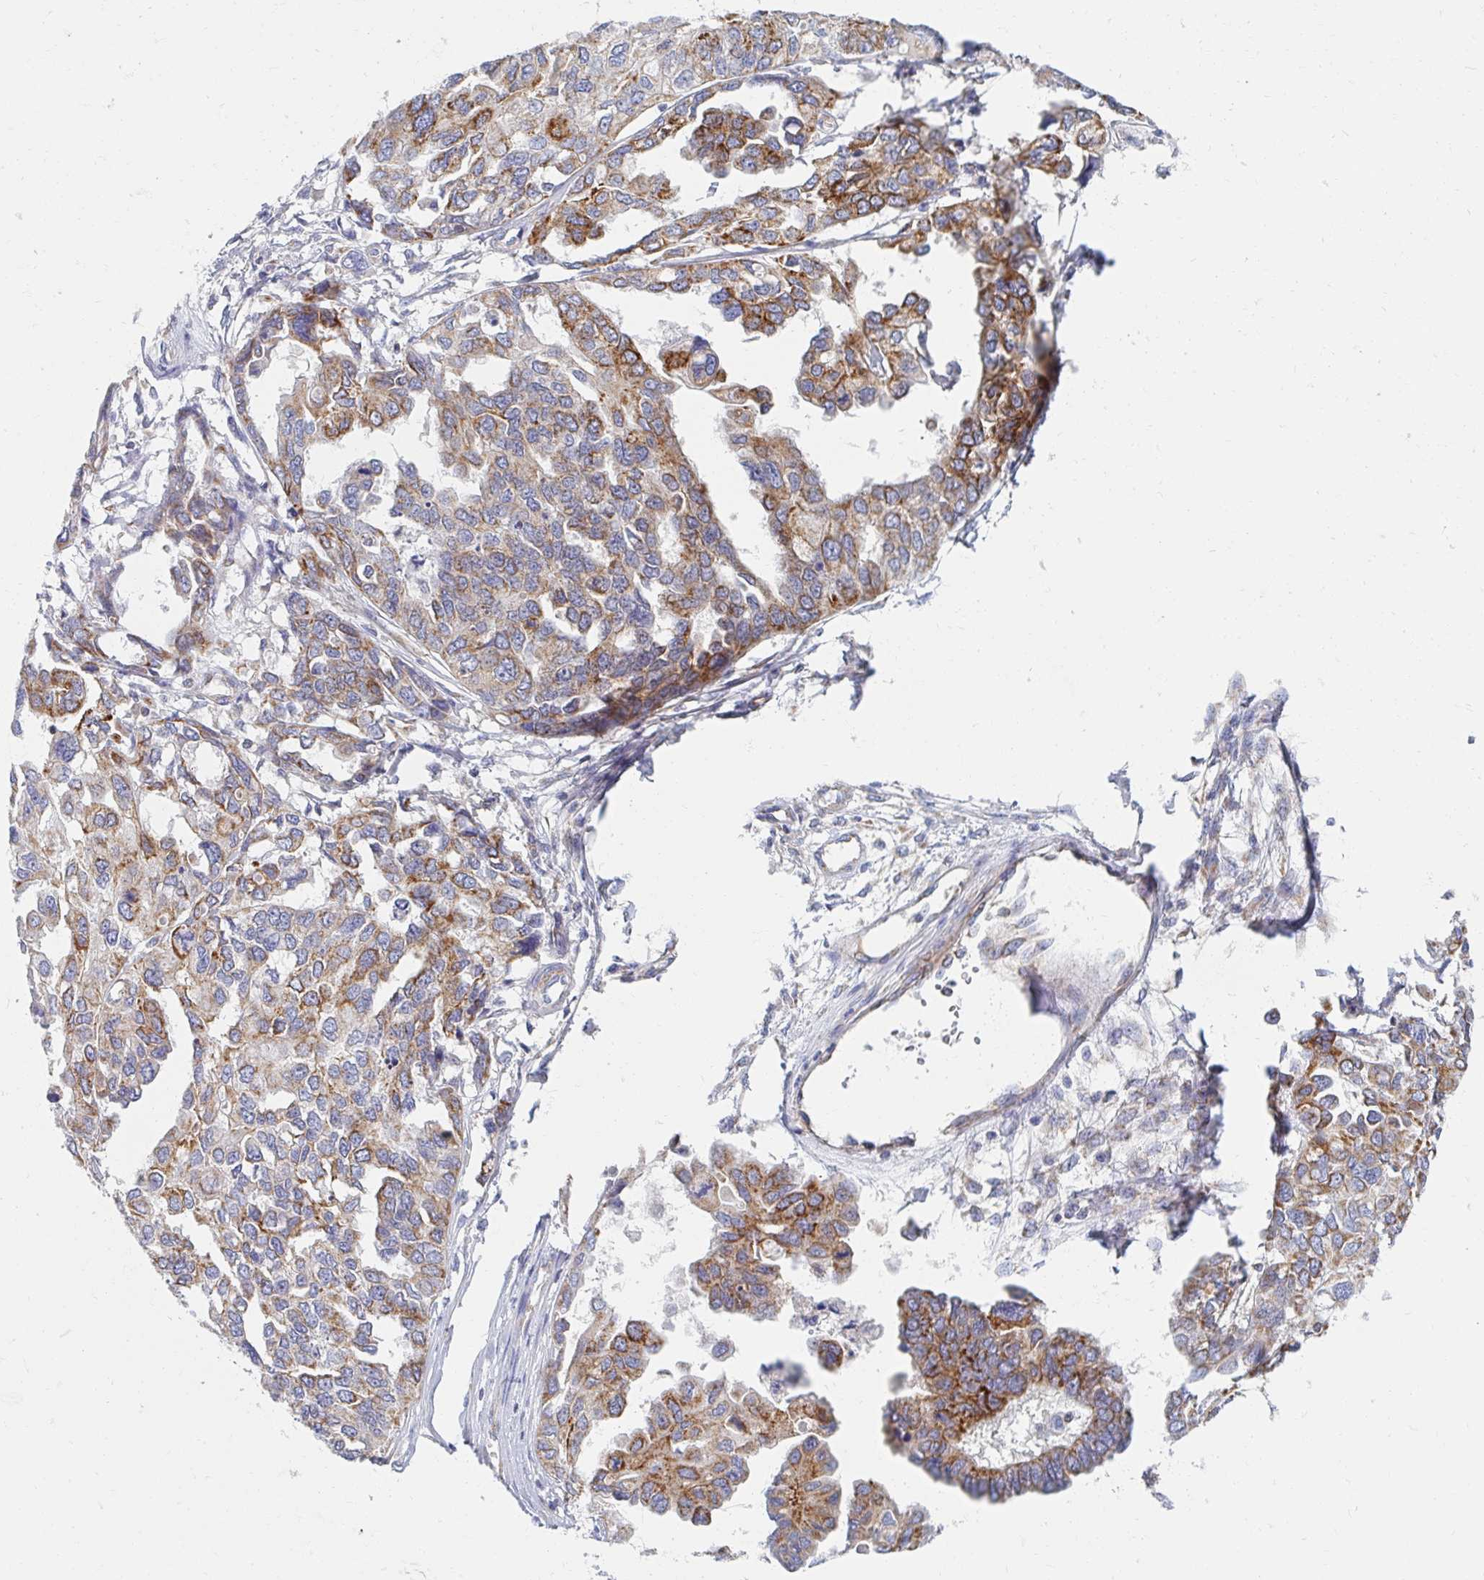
{"staining": {"intensity": "moderate", "quantity": ">75%", "location": "cytoplasmic/membranous"}, "tissue": "ovarian cancer", "cell_type": "Tumor cells", "image_type": "cancer", "snomed": [{"axis": "morphology", "description": "Cystadenocarcinoma, serous, NOS"}, {"axis": "topography", "description": "Ovary"}], "caption": "A photomicrograph of serous cystadenocarcinoma (ovarian) stained for a protein exhibits moderate cytoplasmic/membranous brown staining in tumor cells. The staining was performed using DAB to visualize the protein expression in brown, while the nuclei were stained in blue with hematoxylin (Magnification: 20x).", "gene": "MAVS", "patient": {"sex": "female", "age": 53}}